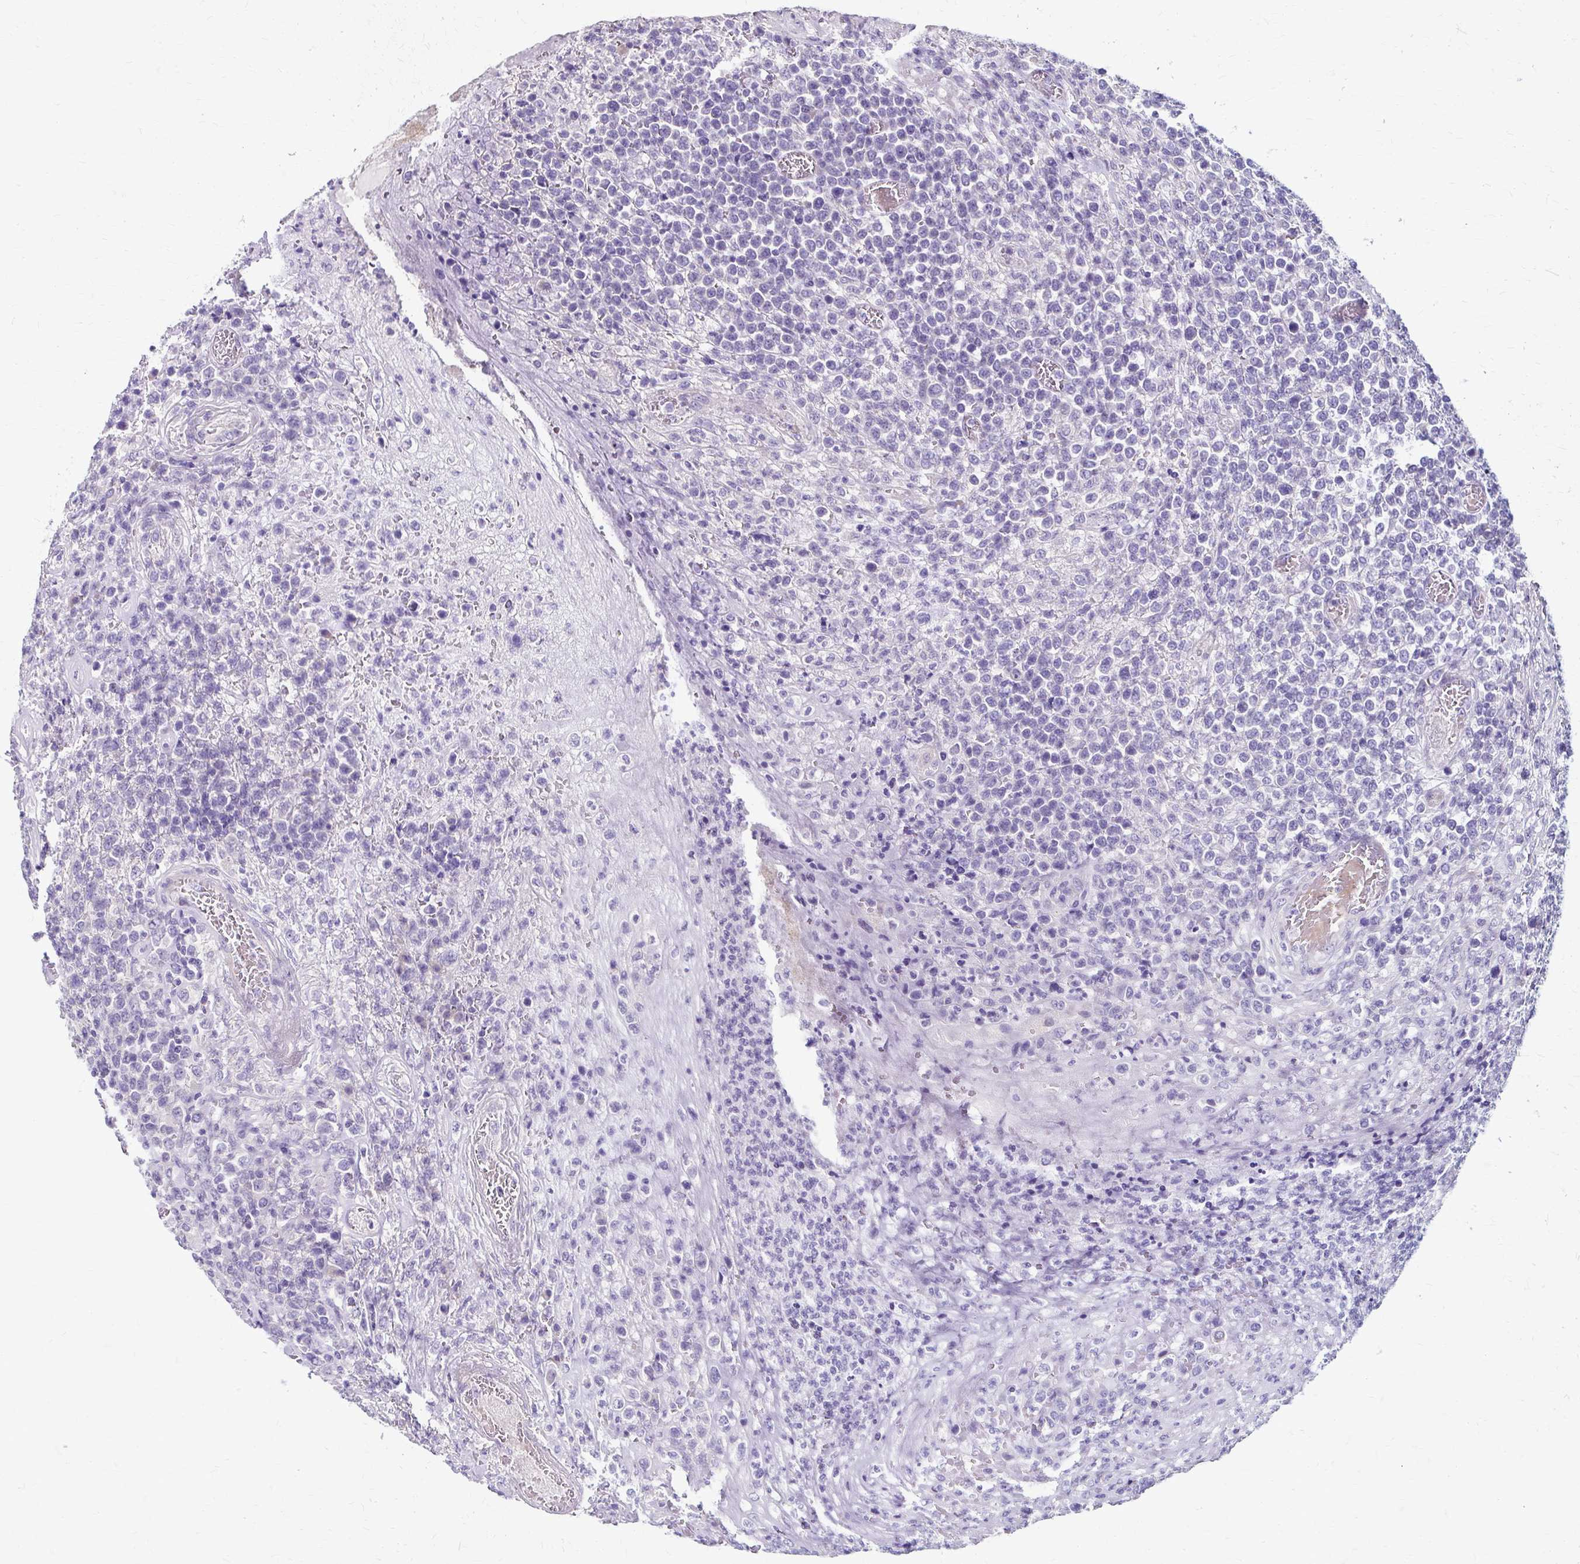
{"staining": {"intensity": "negative", "quantity": "none", "location": "none"}, "tissue": "lymphoma", "cell_type": "Tumor cells", "image_type": "cancer", "snomed": [{"axis": "morphology", "description": "Malignant lymphoma, non-Hodgkin's type, High grade"}, {"axis": "topography", "description": "Soft tissue"}], "caption": "Immunohistochemistry (IHC) of human lymphoma displays no staining in tumor cells.", "gene": "ZNF555", "patient": {"sex": "female", "age": 56}}